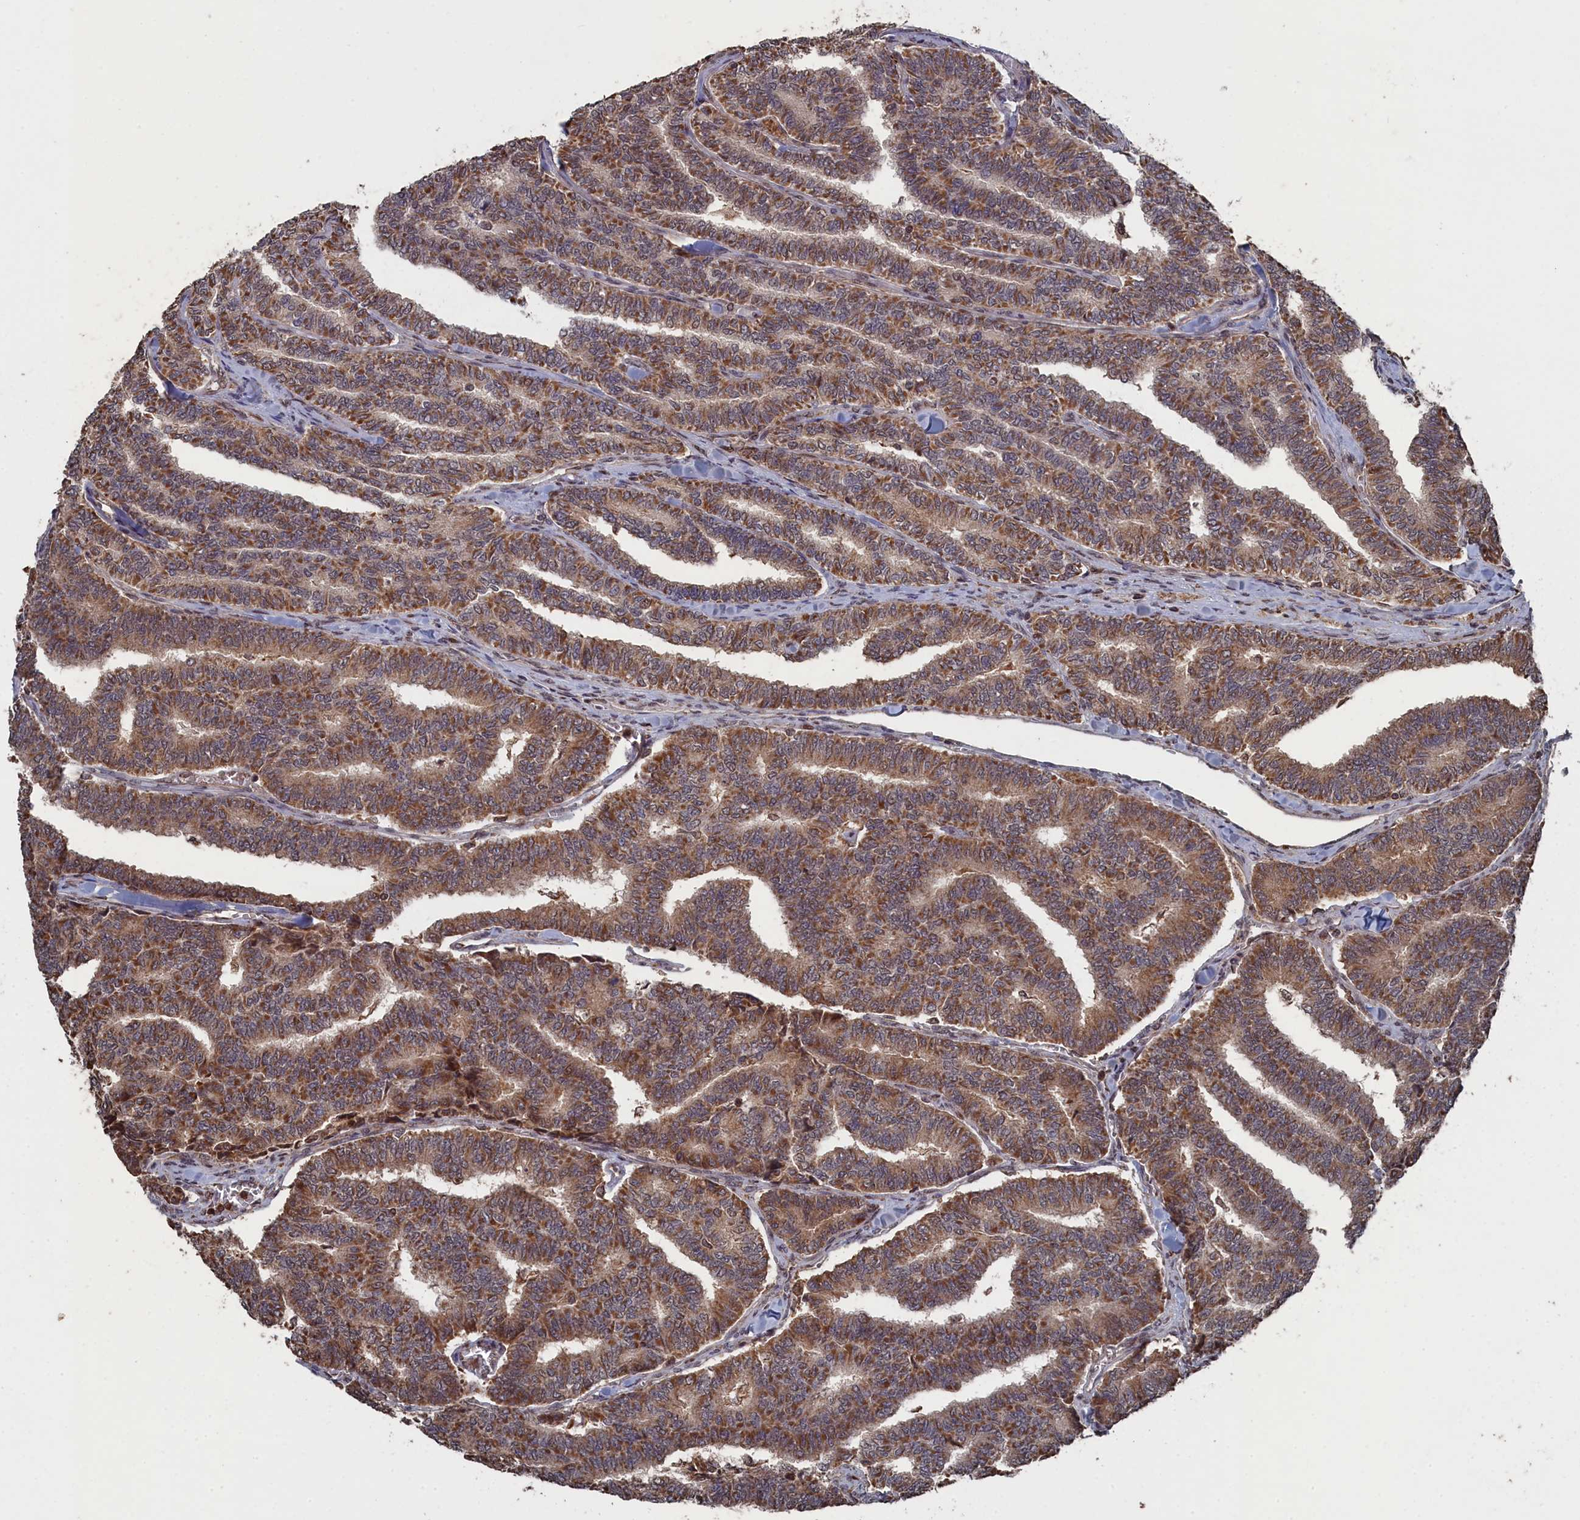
{"staining": {"intensity": "moderate", "quantity": ">75%", "location": "cytoplasmic/membranous"}, "tissue": "thyroid cancer", "cell_type": "Tumor cells", "image_type": "cancer", "snomed": [{"axis": "morphology", "description": "Papillary adenocarcinoma, NOS"}, {"axis": "topography", "description": "Thyroid gland"}], "caption": "Protein staining by IHC reveals moderate cytoplasmic/membranous positivity in approximately >75% of tumor cells in thyroid papillary adenocarcinoma. (DAB IHC, brown staining for protein, blue staining for nuclei).", "gene": "CEACAM21", "patient": {"sex": "female", "age": 35}}